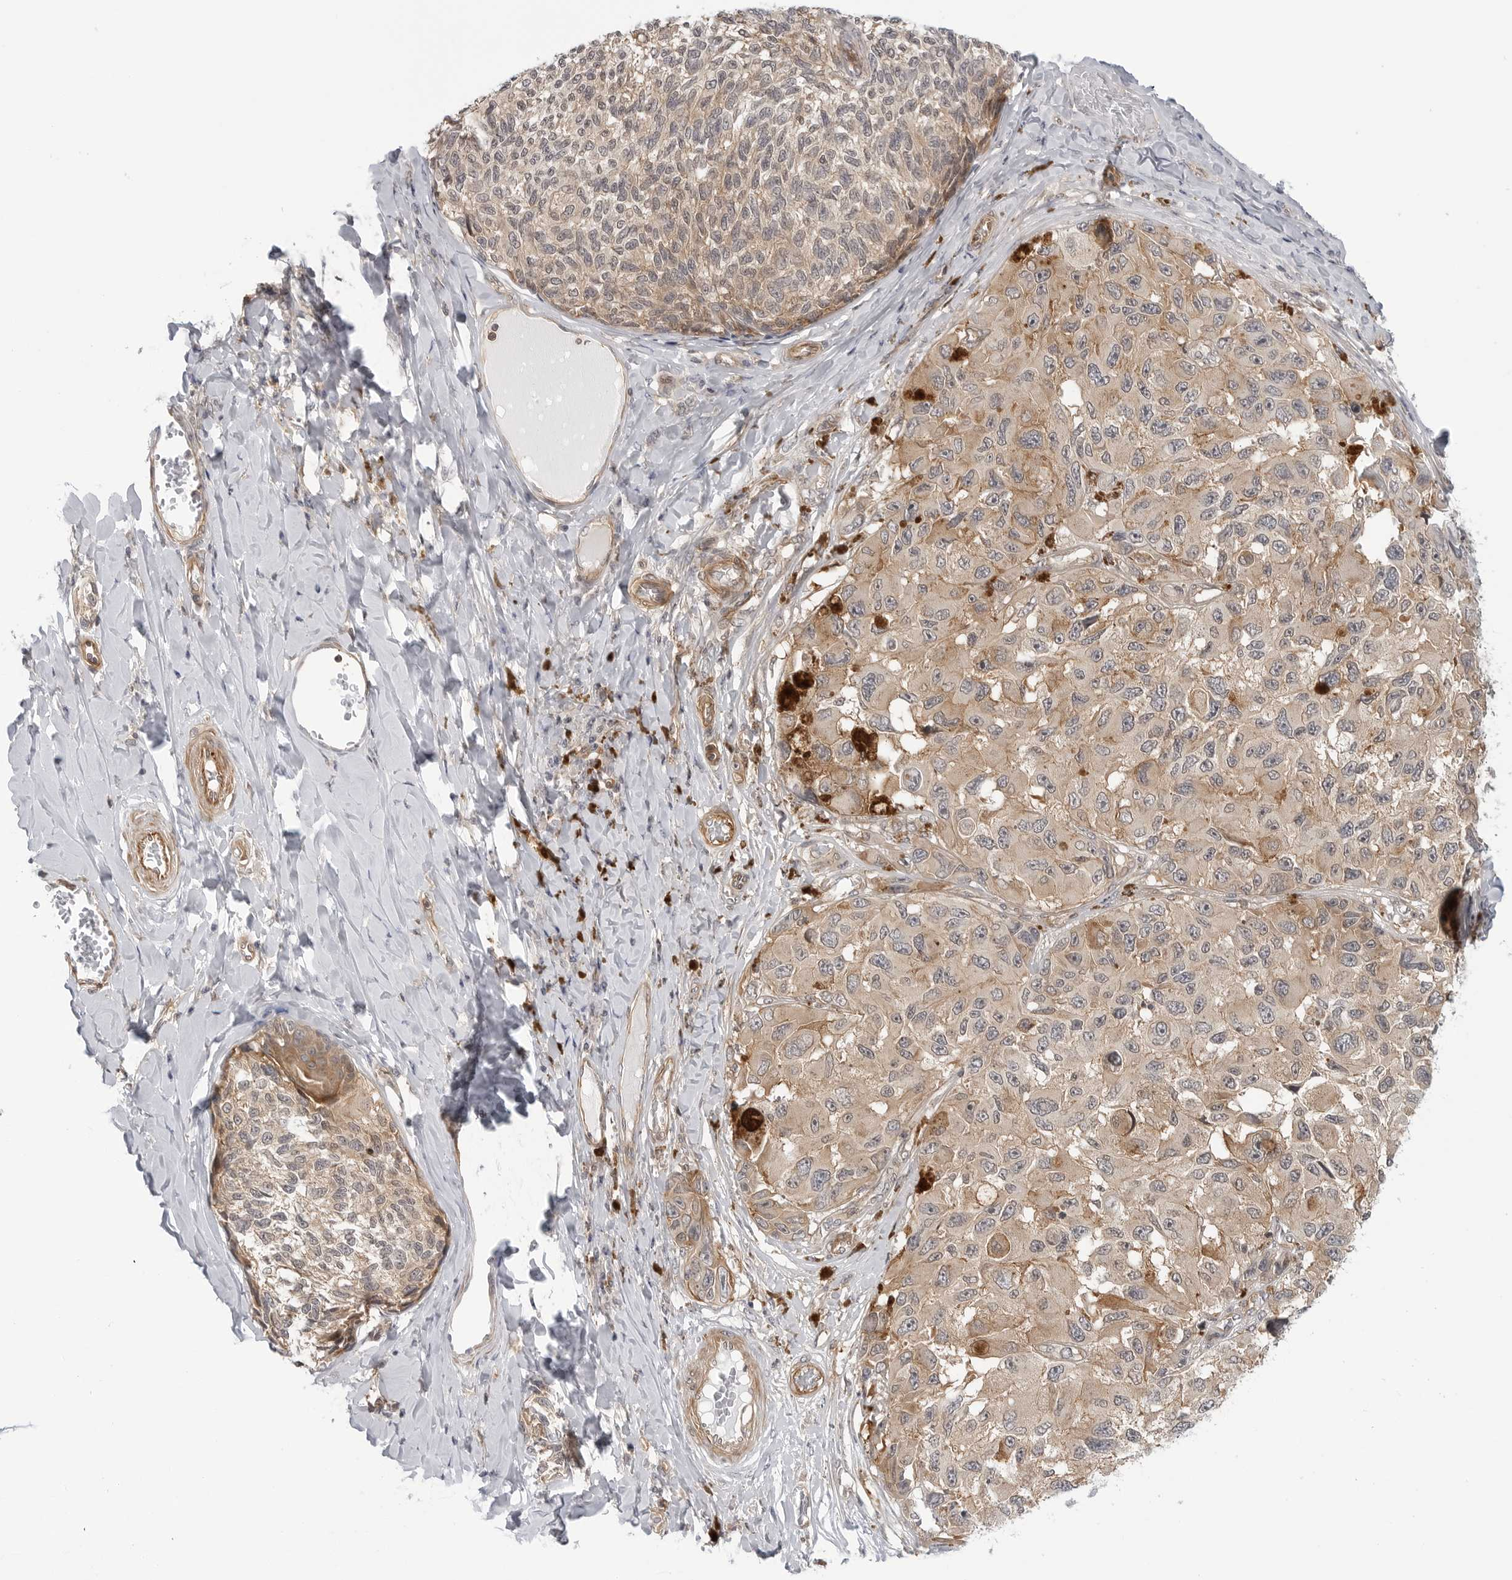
{"staining": {"intensity": "moderate", "quantity": "25%-75%", "location": "cytoplasmic/membranous"}, "tissue": "melanoma", "cell_type": "Tumor cells", "image_type": "cancer", "snomed": [{"axis": "morphology", "description": "Malignant melanoma, NOS"}, {"axis": "topography", "description": "Skin"}], "caption": "Protein staining of malignant melanoma tissue displays moderate cytoplasmic/membranous positivity in about 25%-75% of tumor cells.", "gene": "STXBP3", "patient": {"sex": "female", "age": 73}}